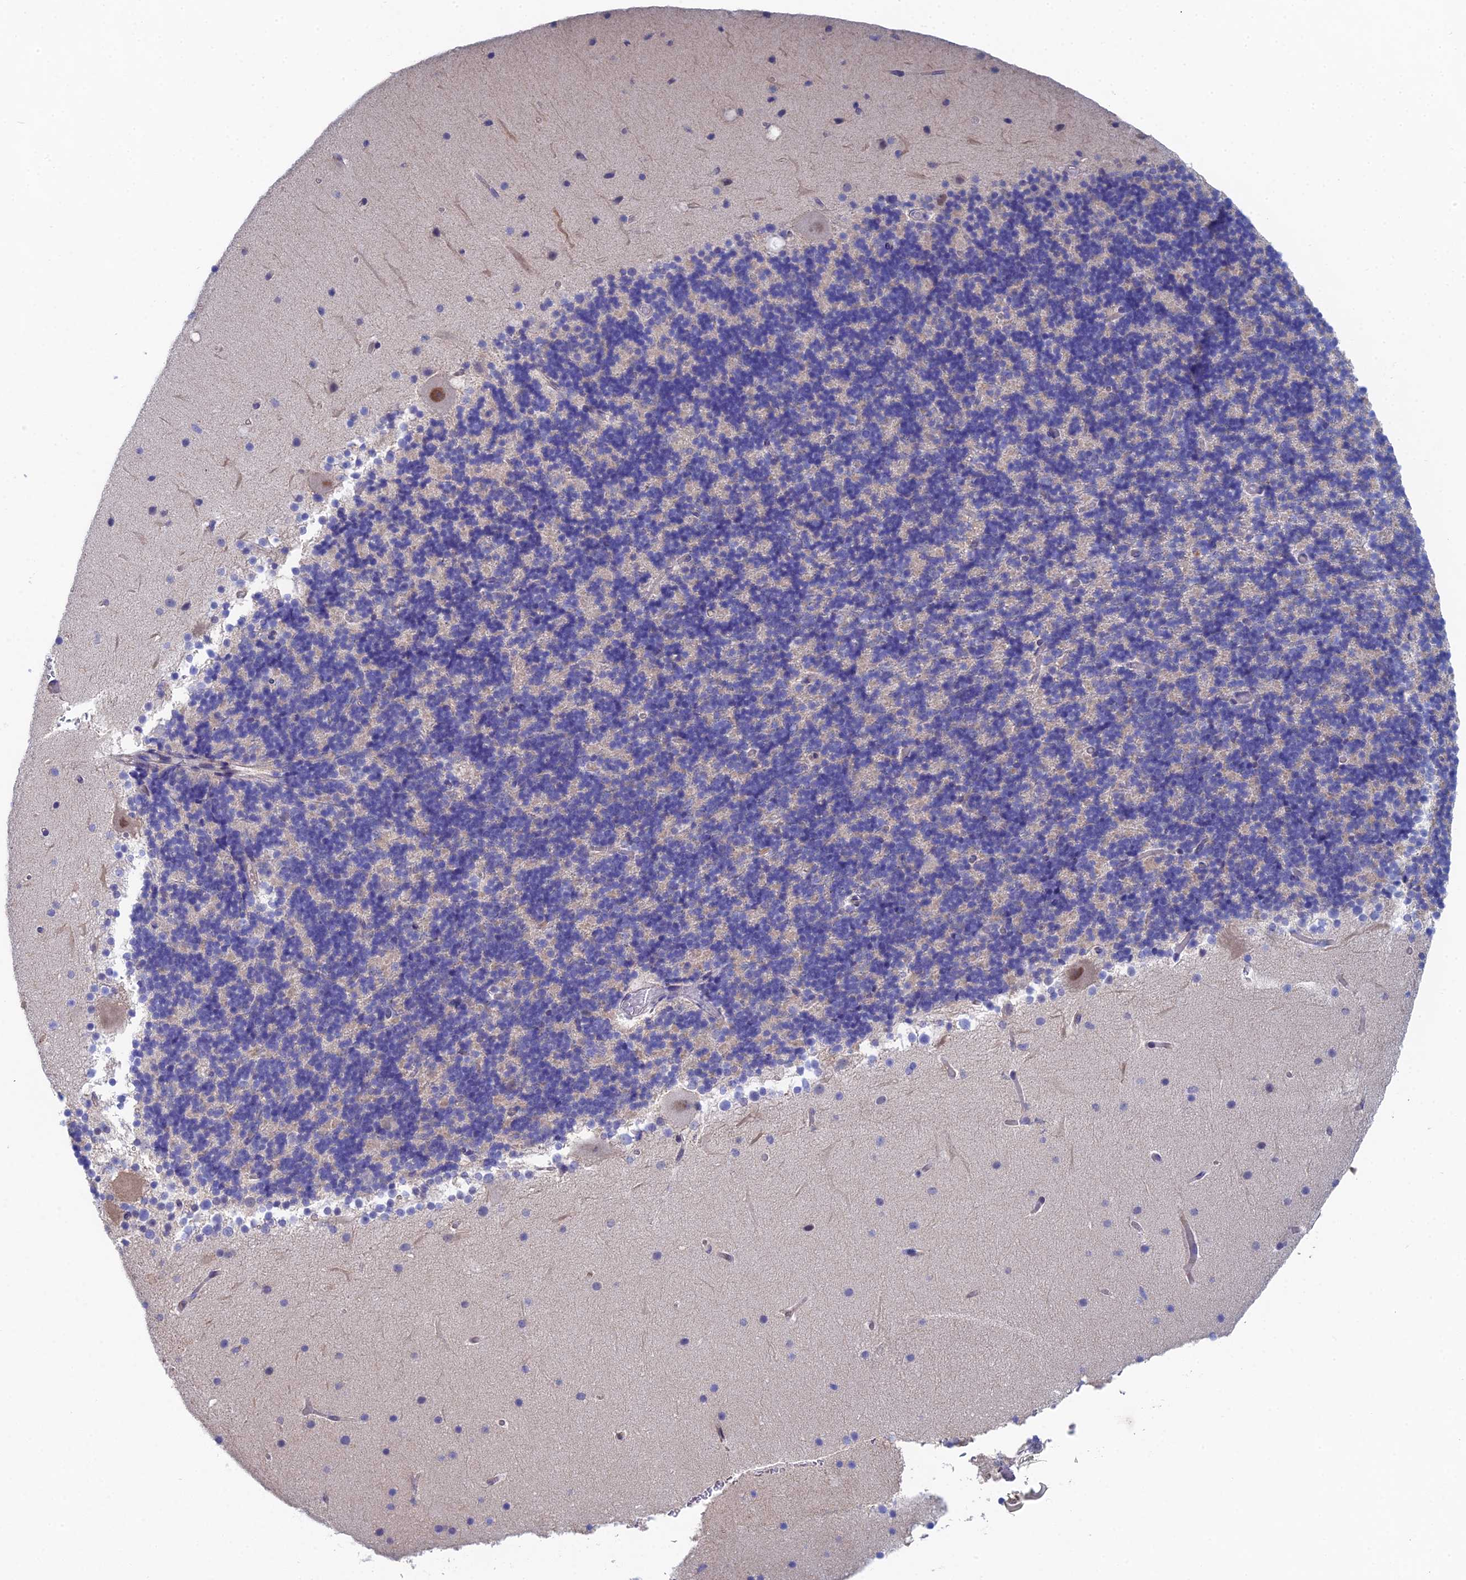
{"staining": {"intensity": "negative", "quantity": "none", "location": "none"}, "tissue": "cerebellum", "cell_type": "Cells in granular layer", "image_type": "normal", "snomed": [{"axis": "morphology", "description": "Normal tissue, NOS"}, {"axis": "topography", "description": "Cerebellum"}], "caption": "Photomicrograph shows no protein expression in cells in granular layer of benign cerebellum.", "gene": "DNAH14", "patient": {"sex": "male", "age": 57}}